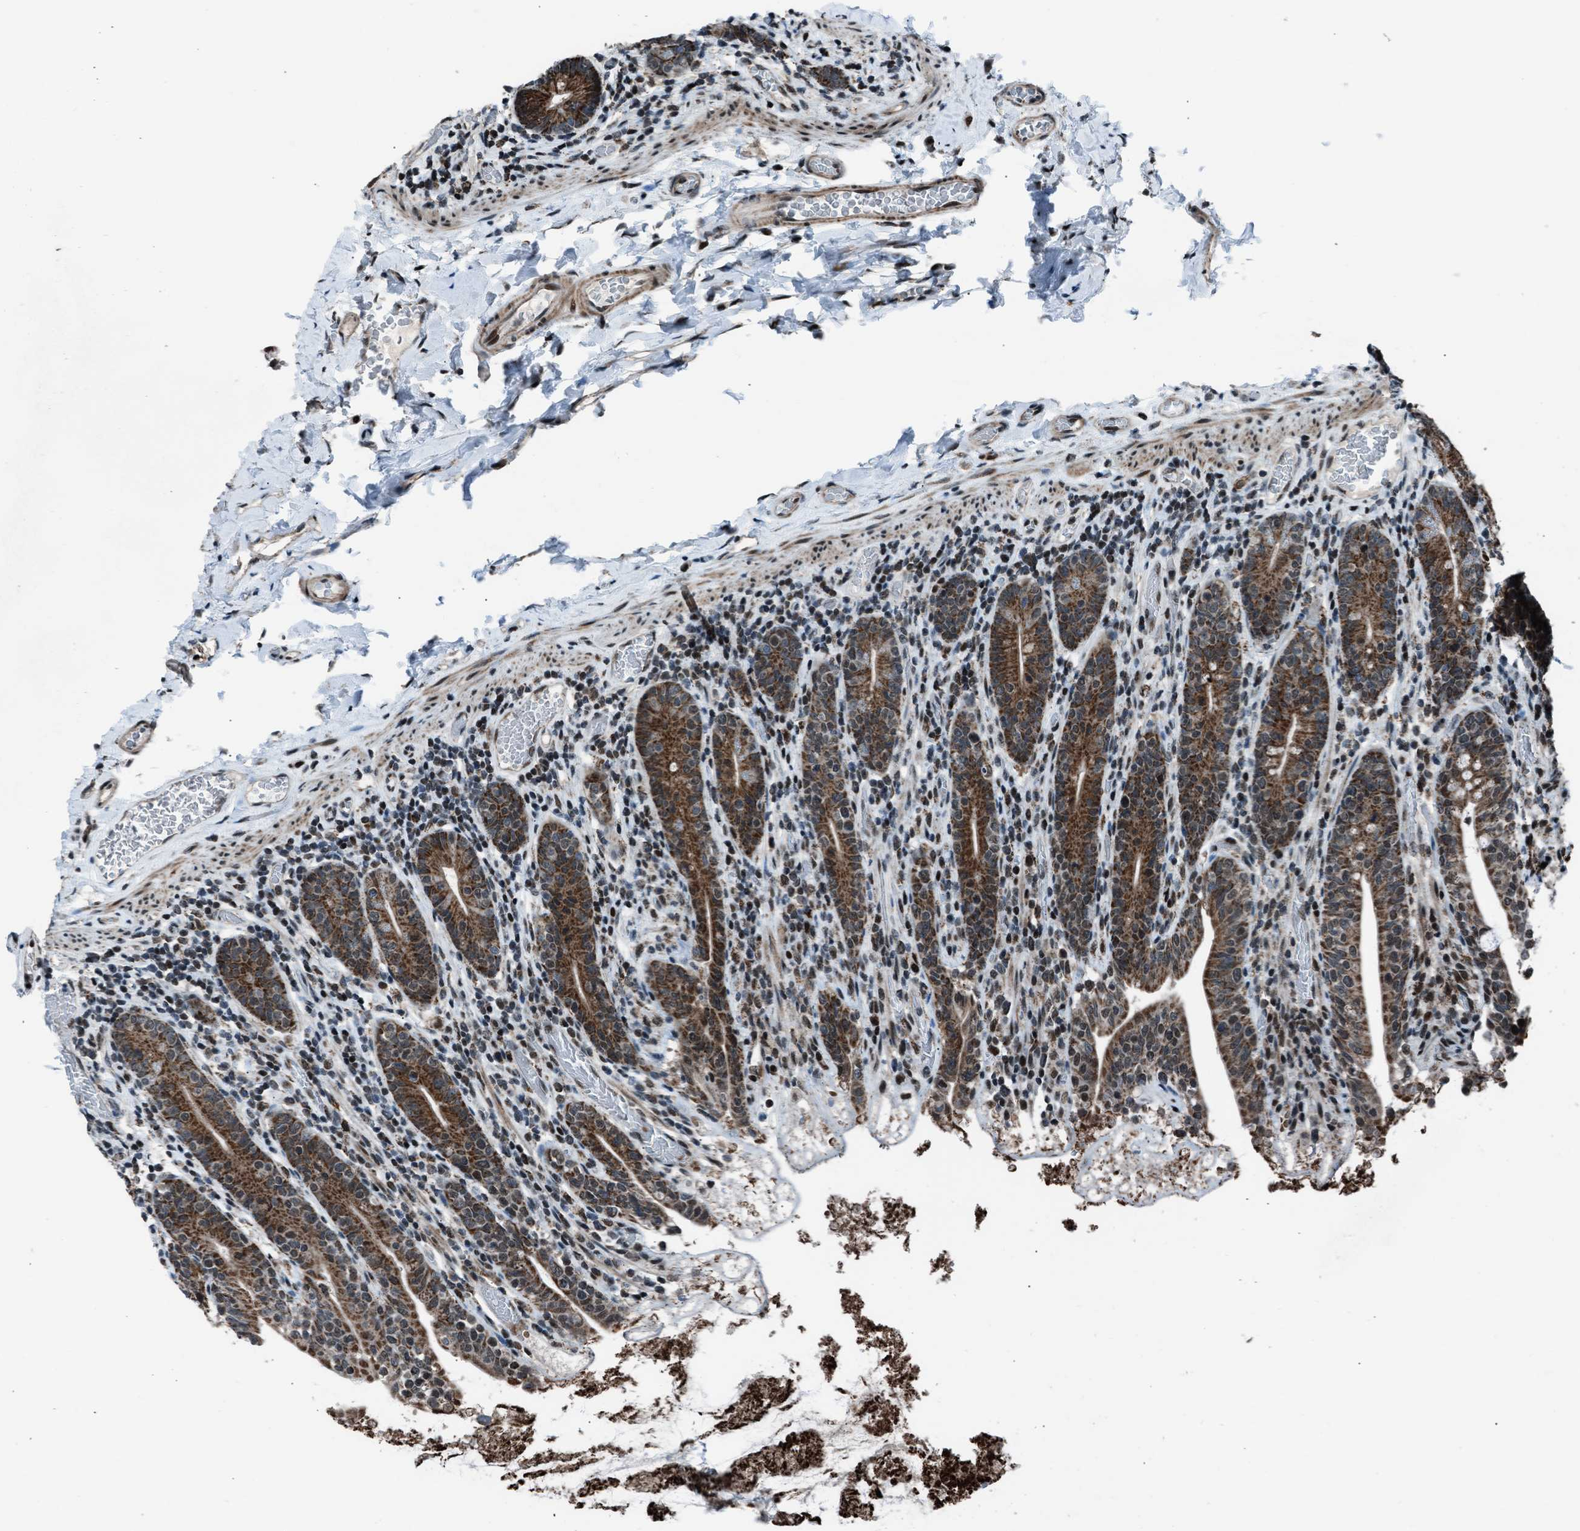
{"staining": {"intensity": "strong", "quantity": ">75%", "location": "cytoplasmic/membranous"}, "tissue": "small intestine", "cell_type": "Glandular cells", "image_type": "normal", "snomed": [{"axis": "morphology", "description": "Normal tissue, NOS"}, {"axis": "topography", "description": "Small intestine"}], "caption": "A histopathology image showing strong cytoplasmic/membranous positivity in about >75% of glandular cells in benign small intestine, as visualized by brown immunohistochemical staining.", "gene": "MORC3", "patient": {"sex": "female", "age": 56}}